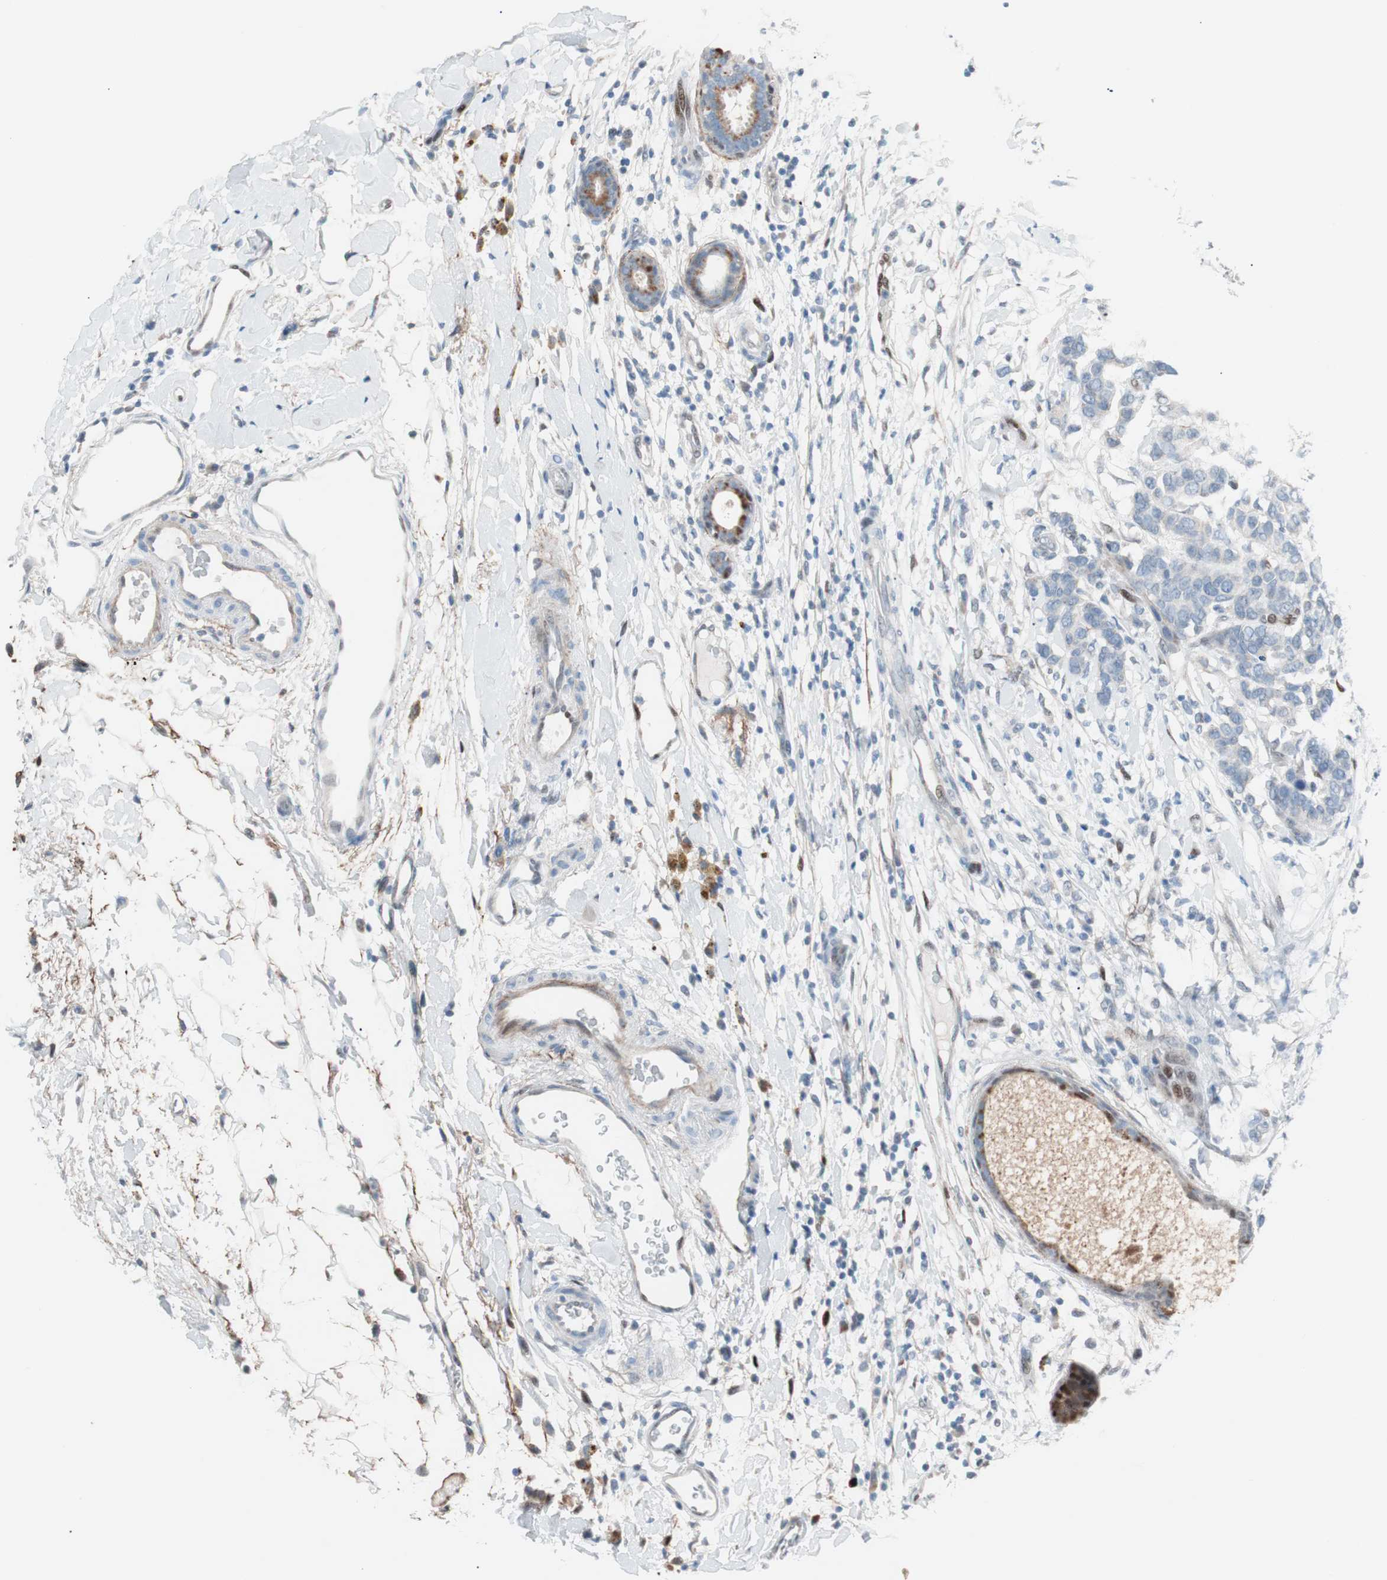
{"staining": {"intensity": "negative", "quantity": "none", "location": "none"}, "tissue": "breast cancer", "cell_type": "Tumor cells", "image_type": "cancer", "snomed": [{"axis": "morphology", "description": "Duct carcinoma"}, {"axis": "topography", "description": "Breast"}], "caption": "Immunohistochemistry (IHC) histopathology image of human breast cancer stained for a protein (brown), which displays no positivity in tumor cells.", "gene": "FOSL1", "patient": {"sex": "female", "age": 87}}